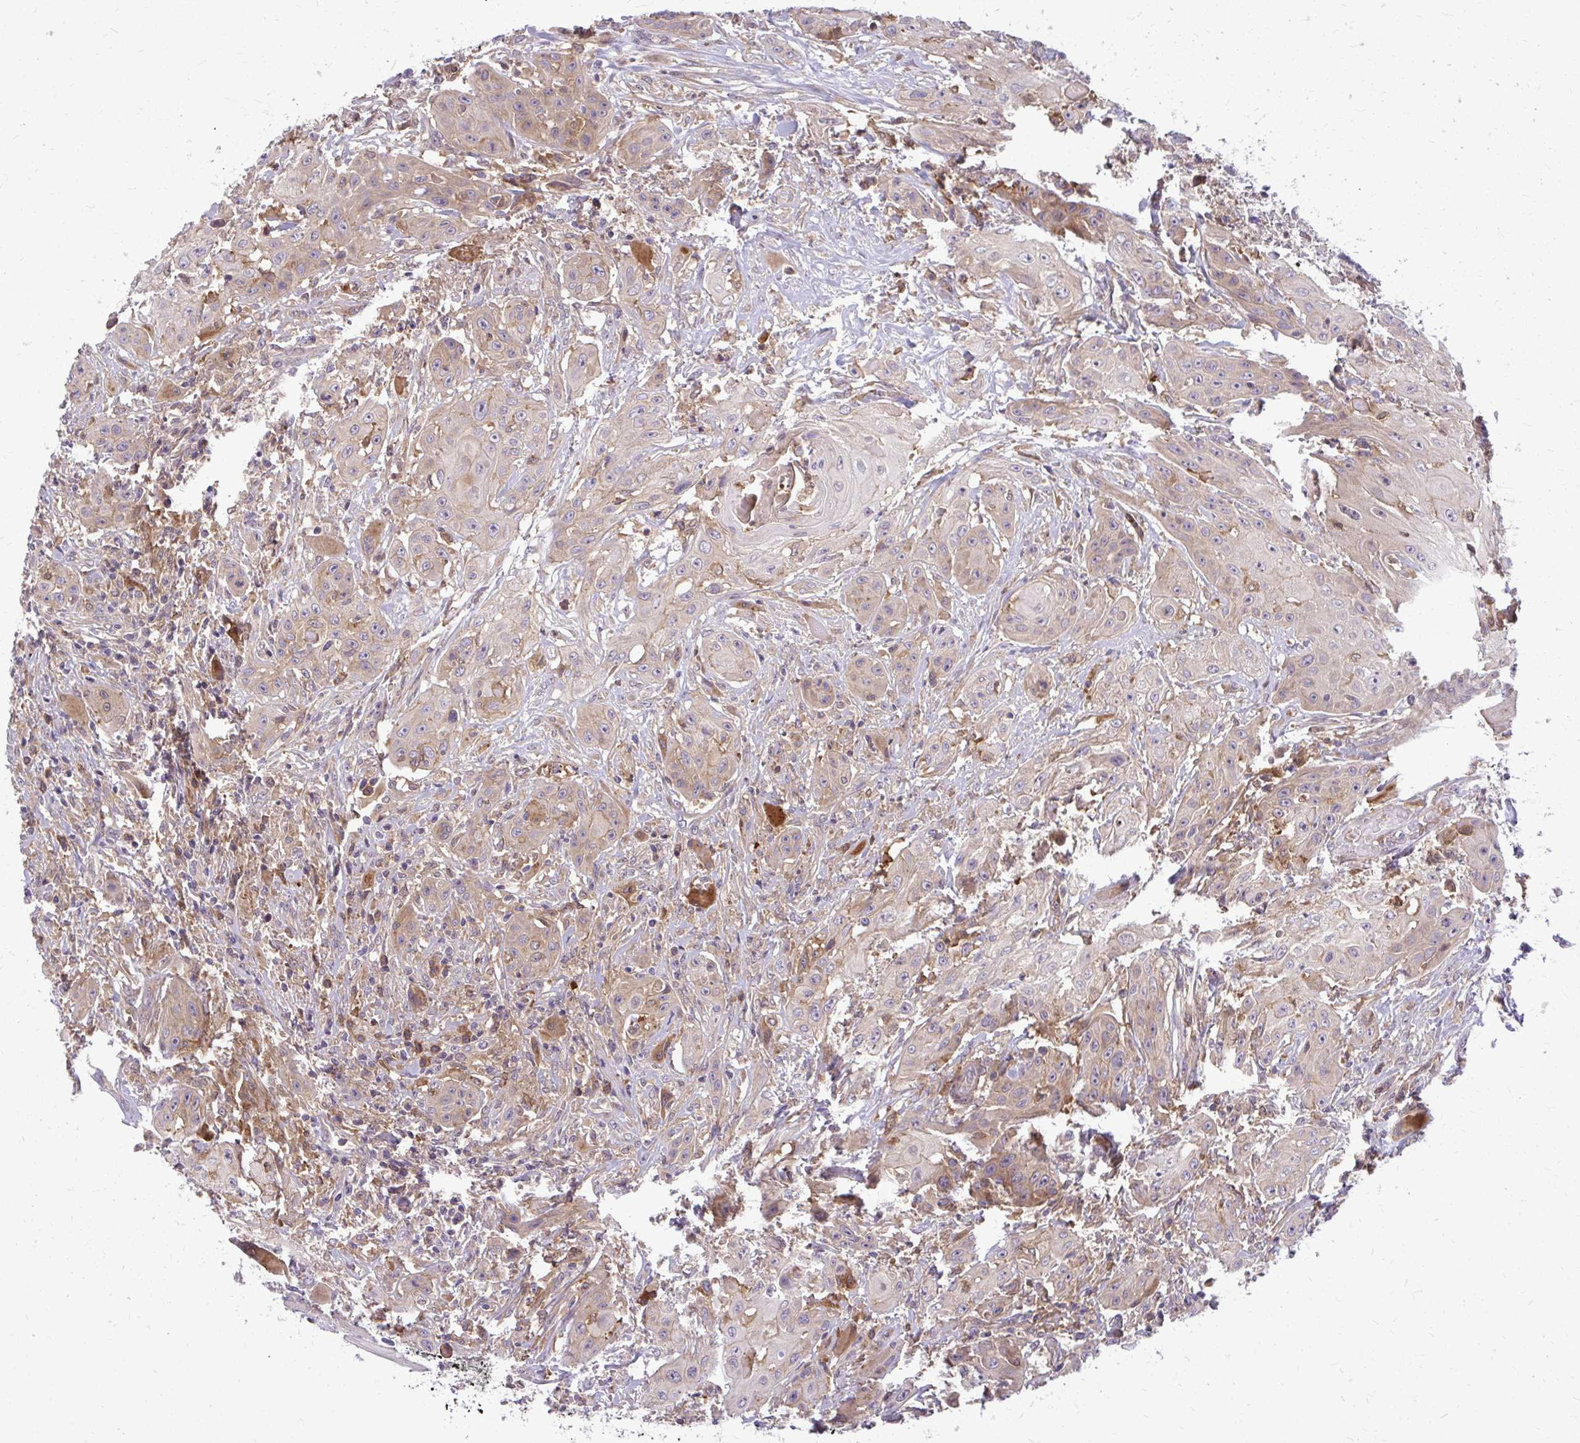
{"staining": {"intensity": "moderate", "quantity": "25%-75%", "location": "cytoplasmic/membranous"}, "tissue": "head and neck cancer", "cell_type": "Tumor cells", "image_type": "cancer", "snomed": [{"axis": "morphology", "description": "Squamous cell carcinoma, NOS"}, {"axis": "topography", "description": "Oral tissue"}, {"axis": "topography", "description": "Head-Neck"}, {"axis": "topography", "description": "Neck, NOS"}], "caption": "Immunohistochemistry (DAB (3,3'-diaminobenzidine)) staining of human head and neck squamous cell carcinoma exhibits moderate cytoplasmic/membranous protein staining in about 25%-75% of tumor cells. The staining was performed using DAB (3,3'-diaminobenzidine), with brown indicating positive protein expression. Nuclei are stained blue with hematoxylin.", "gene": "OXNAD1", "patient": {"sex": "female", "age": 55}}